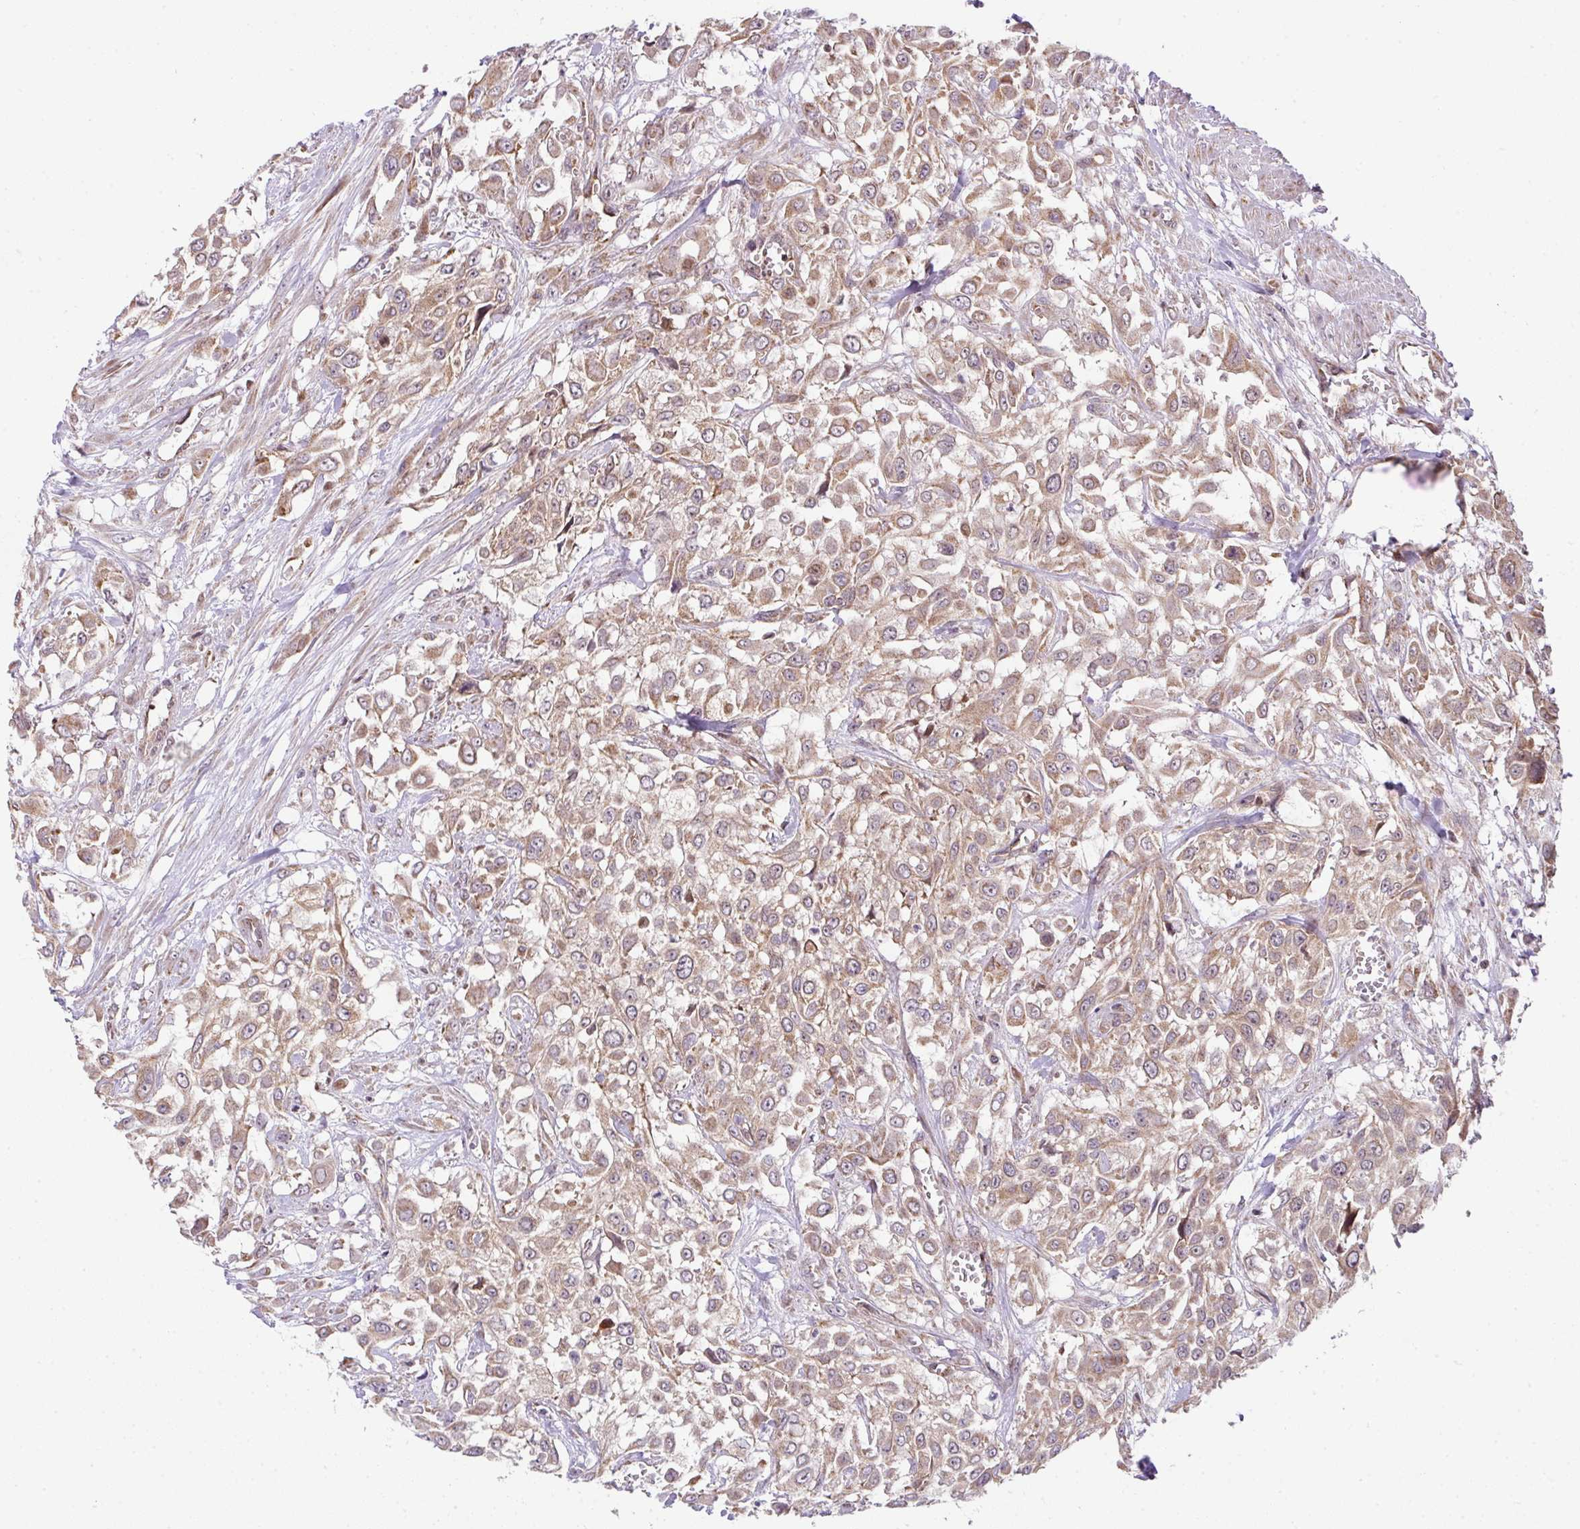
{"staining": {"intensity": "moderate", "quantity": ">75%", "location": "cytoplasmic/membranous"}, "tissue": "urothelial cancer", "cell_type": "Tumor cells", "image_type": "cancer", "snomed": [{"axis": "morphology", "description": "Urothelial carcinoma, High grade"}, {"axis": "topography", "description": "Urinary bladder"}], "caption": "Immunohistochemistry photomicrograph of human urothelial cancer stained for a protein (brown), which demonstrates medium levels of moderate cytoplasmic/membranous positivity in about >75% of tumor cells.", "gene": "PLK1", "patient": {"sex": "male", "age": 57}}